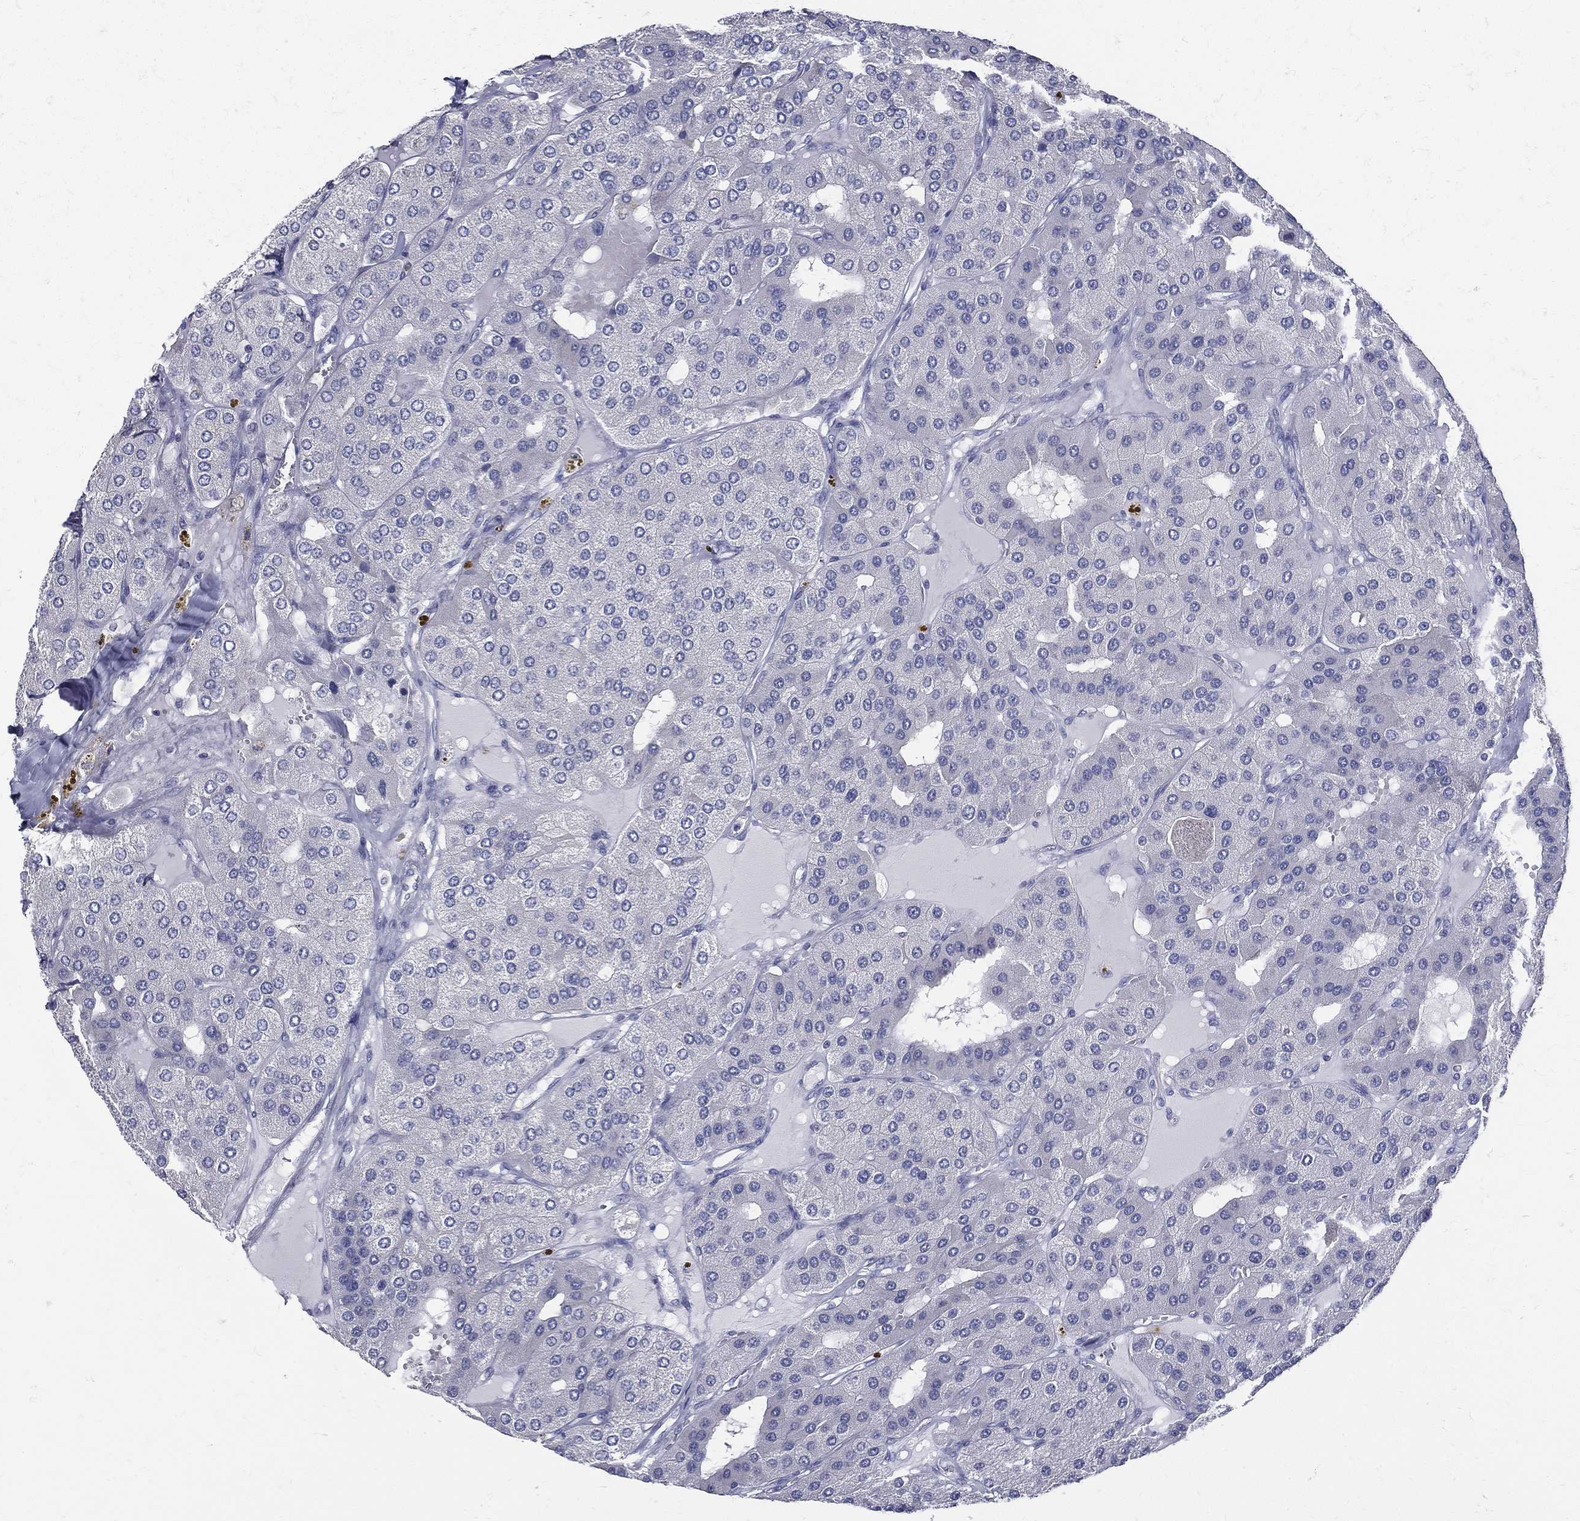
{"staining": {"intensity": "negative", "quantity": "none", "location": "none"}, "tissue": "parathyroid gland", "cell_type": "Glandular cells", "image_type": "normal", "snomed": [{"axis": "morphology", "description": "Normal tissue, NOS"}, {"axis": "morphology", "description": "Adenoma, NOS"}, {"axis": "topography", "description": "Parathyroid gland"}], "caption": "Parathyroid gland stained for a protein using immunohistochemistry (IHC) demonstrates no expression glandular cells.", "gene": "ETNPPL", "patient": {"sex": "female", "age": 86}}